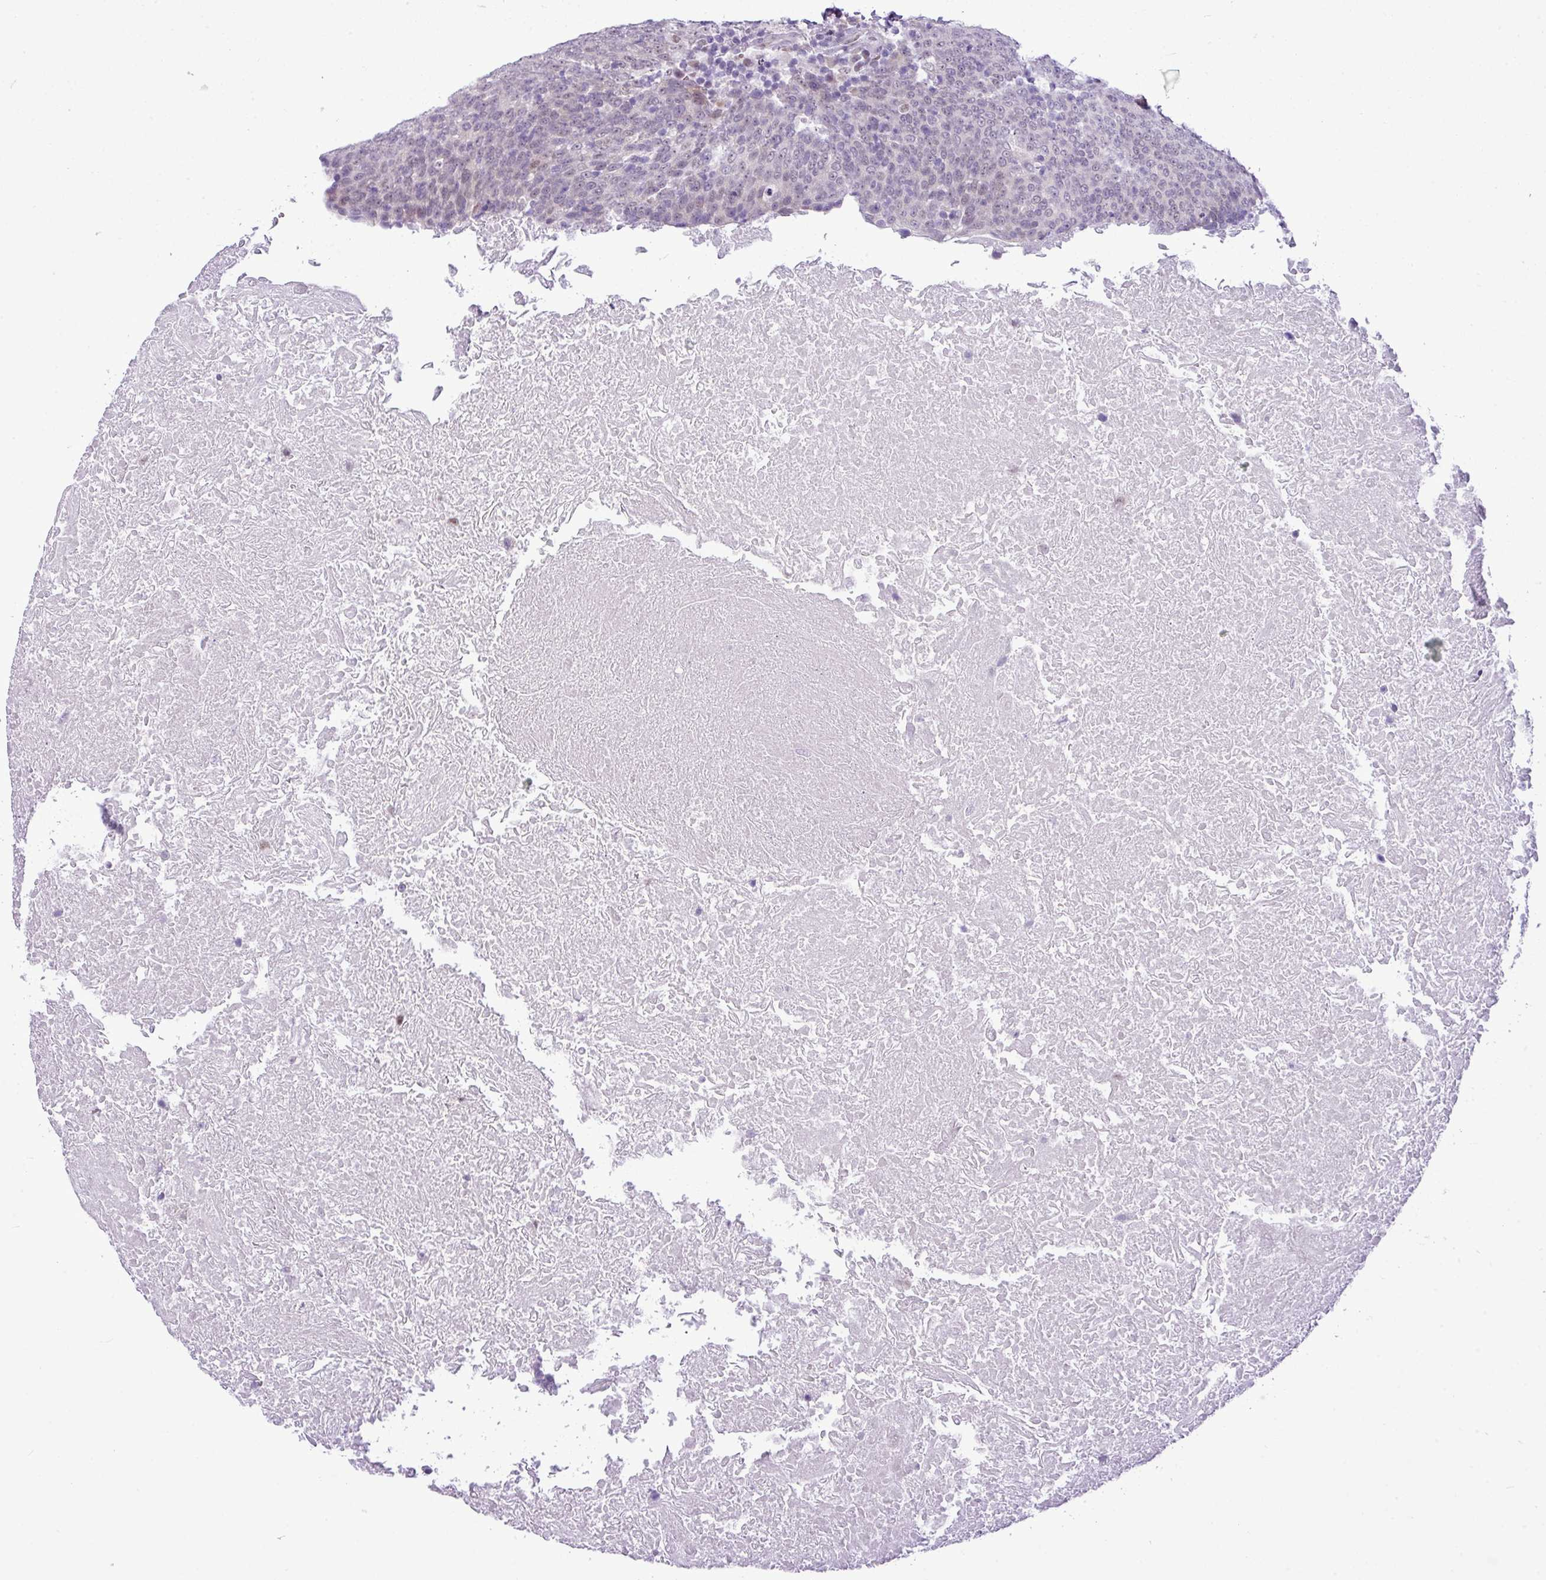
{"staining": {"intensity": "weak", "quantity": "25%-75%", "location": "nuclear"}, "tissue": "head and neck cancer", "cell_type": "Tumor cells", "image_type": "cancer", "snomed": [{"axis": "morphology", "description": "Squamous cell carcinoma, NOS"}, {"axis": "morphology", "description": "Squamous cell carcinoma, metastatic, NOS"}, {"axis": "topography", "description": "Lymph node"}, {"axis": "topography", "description": "Head-Neck"}], "caption": "A brown stain highlights weak nuclear staining of a protein in human head and neck metastatic squamous cell carcinoma tumor cells. Nuclei are stained in blue.", "gene": "ELOA2", "patient": {"sex": "male", "age": 62}}